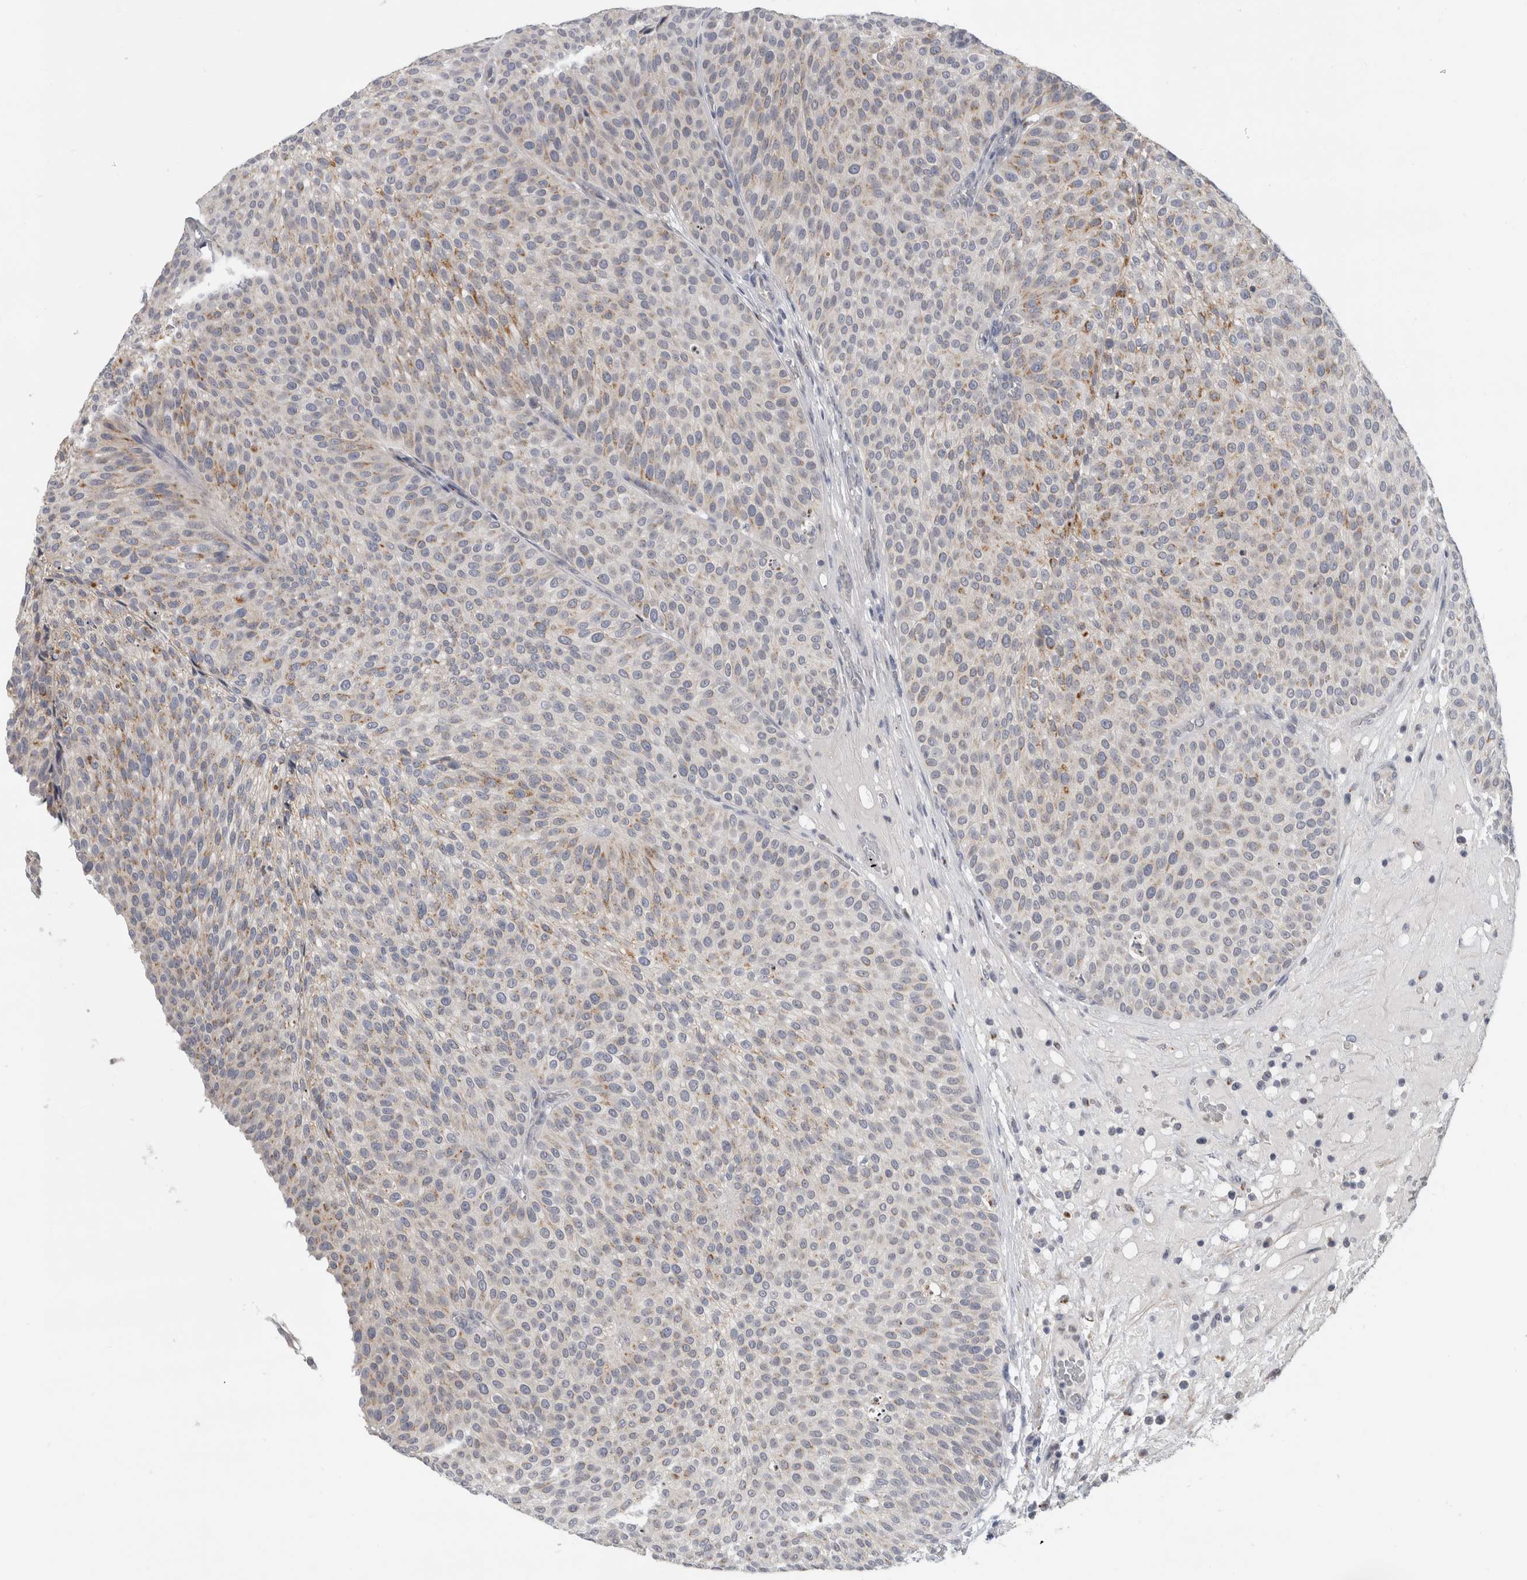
{"staining": {"intensity": "moderate", "quantity": "<25%", "location": "cytoplasmic/membranous"}, "tissue": "urothelial cancer", "cell_type": "Tumor cells", "image_type": "cancer", "snomed": [{"axis": "morphology", "description": "Normal tissue, NOS"}, {"axis": "morphology", "description": "Urothelial carcinoma, Low grade"}, {"axis": "topography", "description": "Smooth muscle"}, {"axis": "topography", "description": "Urinary bladder"}], "caption": "Protein expression analysis of human urothelial carcinoma (low-grade) reveals moderate cytoplasmic/membranous expression in about <25% of tumor cells.", "gene": "MGAT1", "patient": {"sex": "male", "age": 60}}